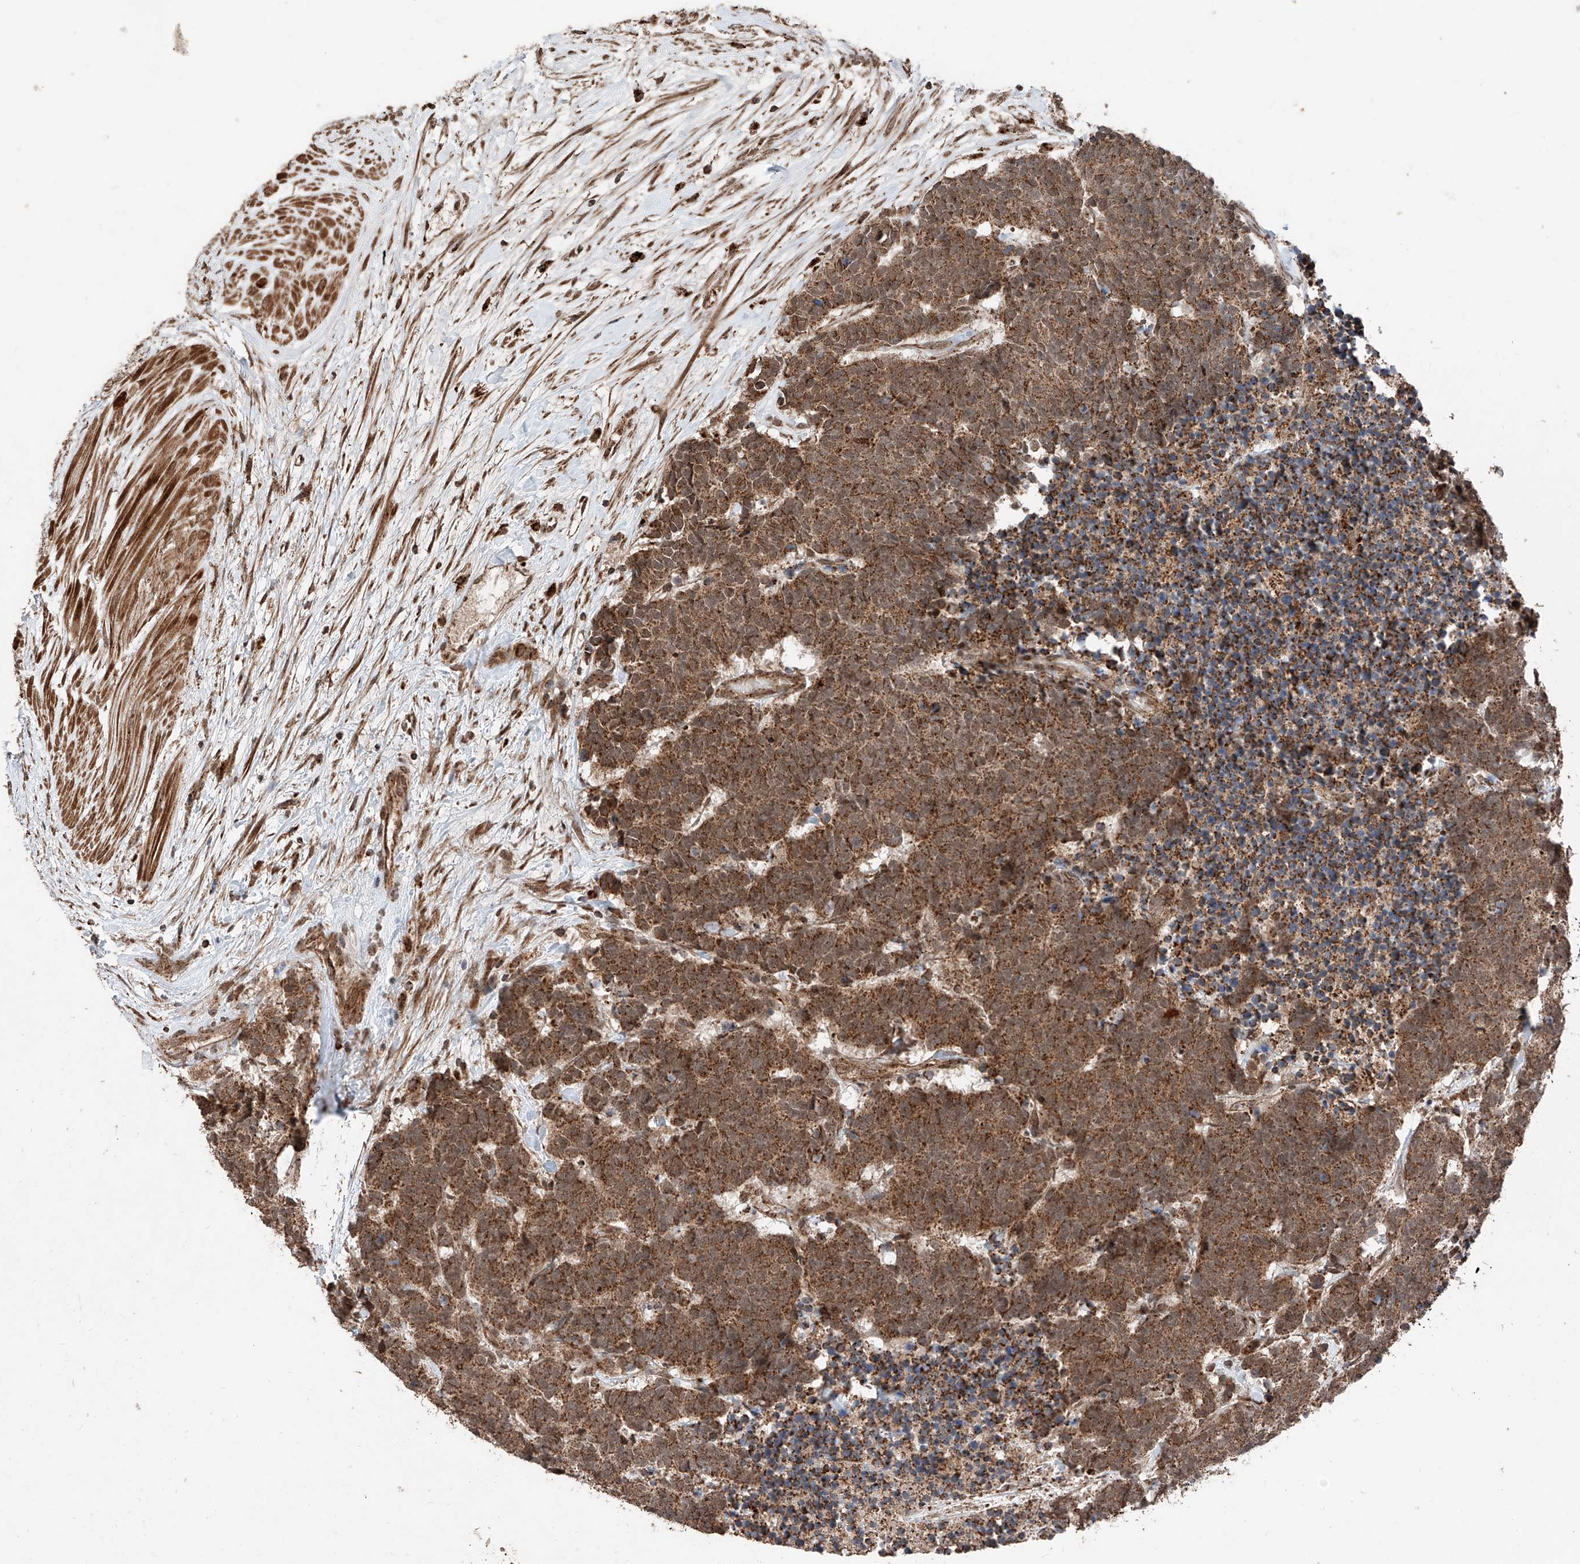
{"staining": {"intensity": "strong", "quantity": ">75%", "location": "cytoplasmic/membranous"}, "tissue": "carcinoid", "cell_type": "Tumor cells", "image_type": "cancer", "snomed": [{"axis": "morphology", "description": "Carcinoma, NOS"}, {"axis": "morphology", "description": "Carcinoid, malignant, NOS"}, {"axis": "topography", "description": "Urinary bladder"}], "caption": "The photomicrograph exhibits a brown stain indicating the presence of a protein in the cytoplasmic/membranous of tumor cells in carcinoid.", "gene": "ZSCAN29", "patient": {"sex": "male", "age": 57}}